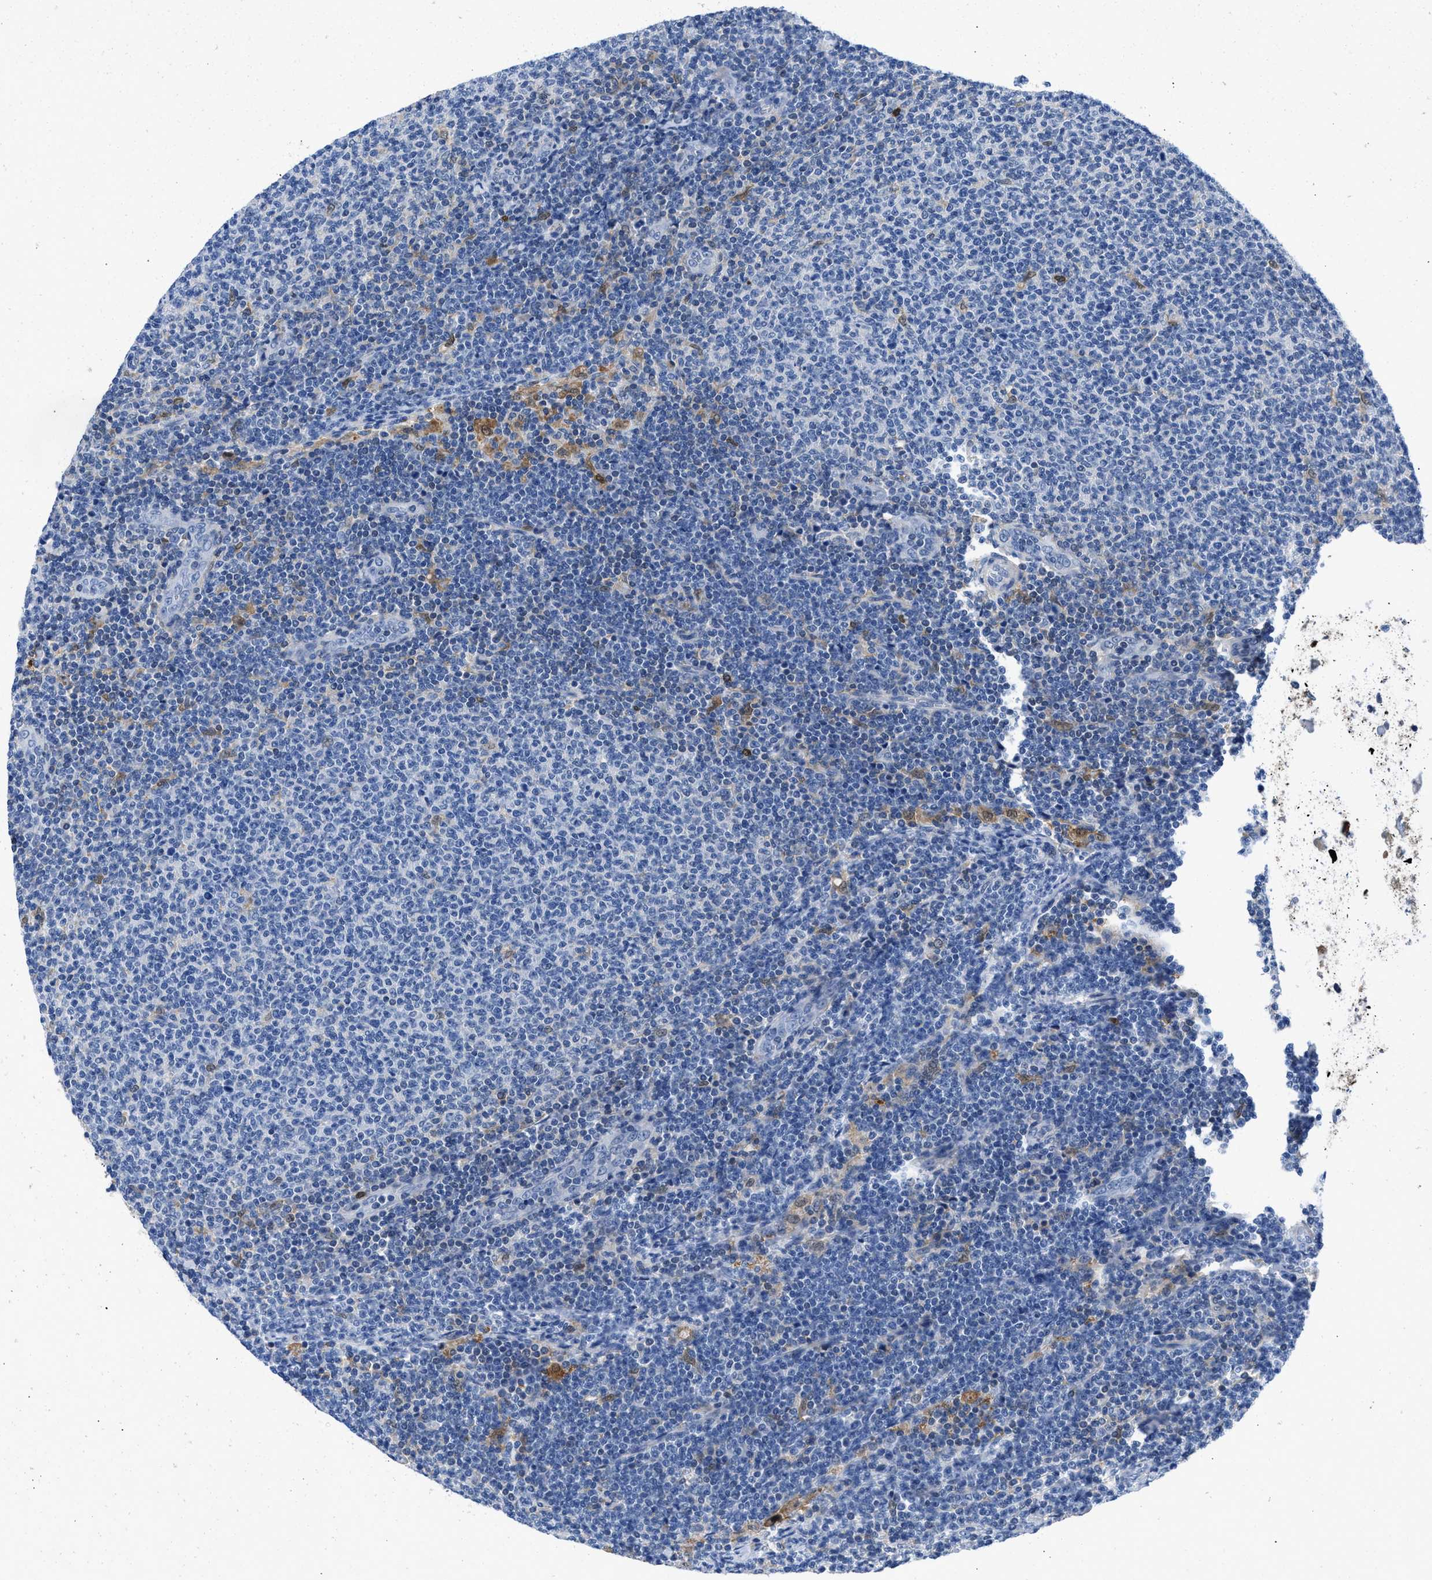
{"staining": {"intensity": "negative", "quantity": "none", "location": "none"}, "tissue": "lymphoma", "cell_type": "Tumor cells", "image_type": "cancer", "snomed": [{"axis": "morphology", "description": "Malignant lymphoma, non-Hodgkin's type, Low grade"}, {"axis": "topography", "description": "Lymph node"}], "caption": "Tumor cells are negative for brown protein staining in lymphoma.", "gene": "CBR1", "patient": {"sex": "male", "age": 66}}